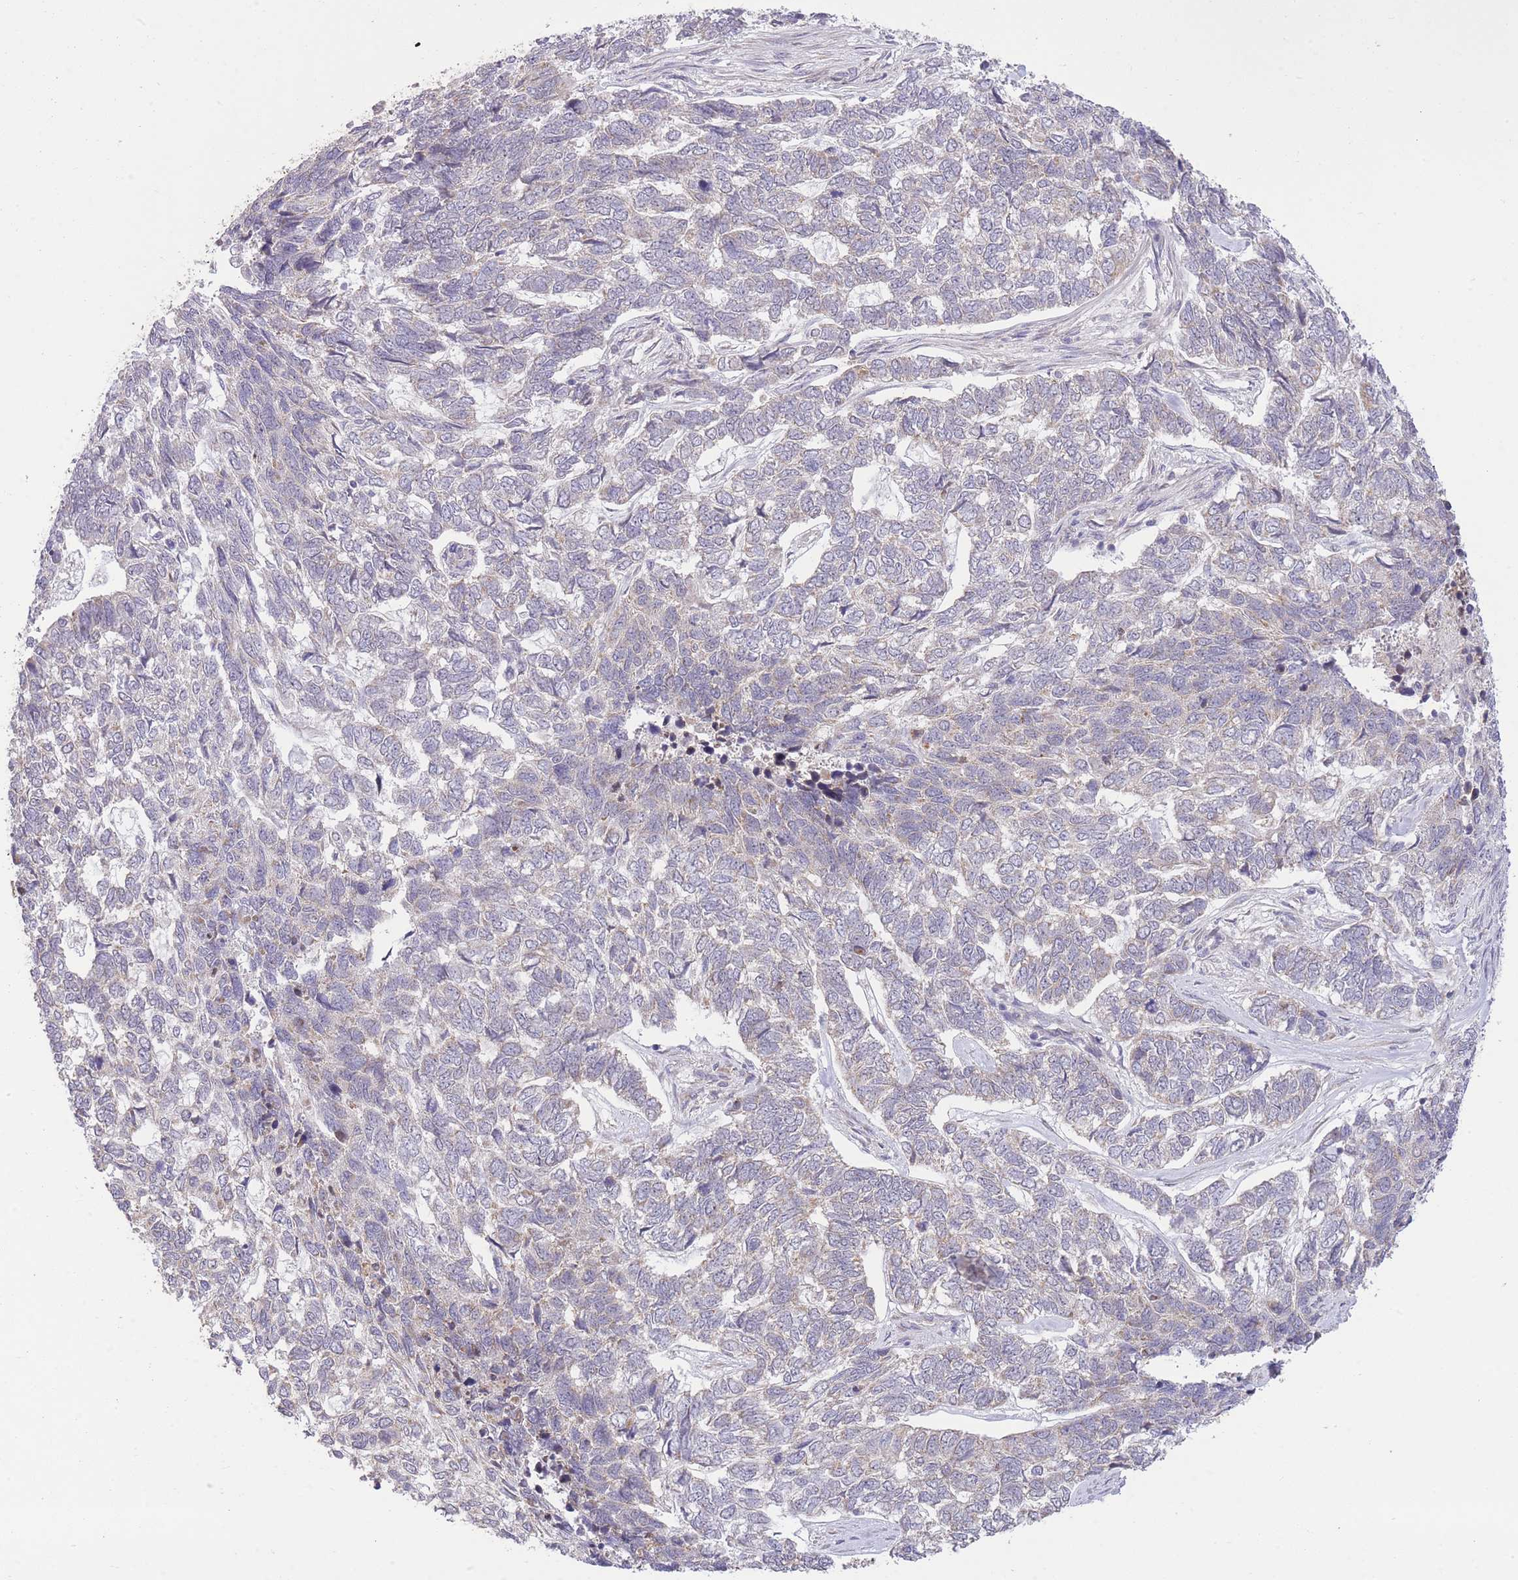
{"staining": {"intensity": "negative", "quantity": "none", "location": "none"}, "tissue": "skin cancer", "cell_type": "Tumor cells", "image_type": "cancer", "snomed": [{"axis": "morphology", "description": "Basal cell carcinoma"}, {"axis": "topography", "description": "Skin"}], "caption": "This histopathology image is of skin cancer stained with IHC to label a protein in brown with the nuclei are counter-stained blue. There is no expression in tumor cells.", "gene": "ELOA2", "patient": {"sex": "female", "age": 65}}